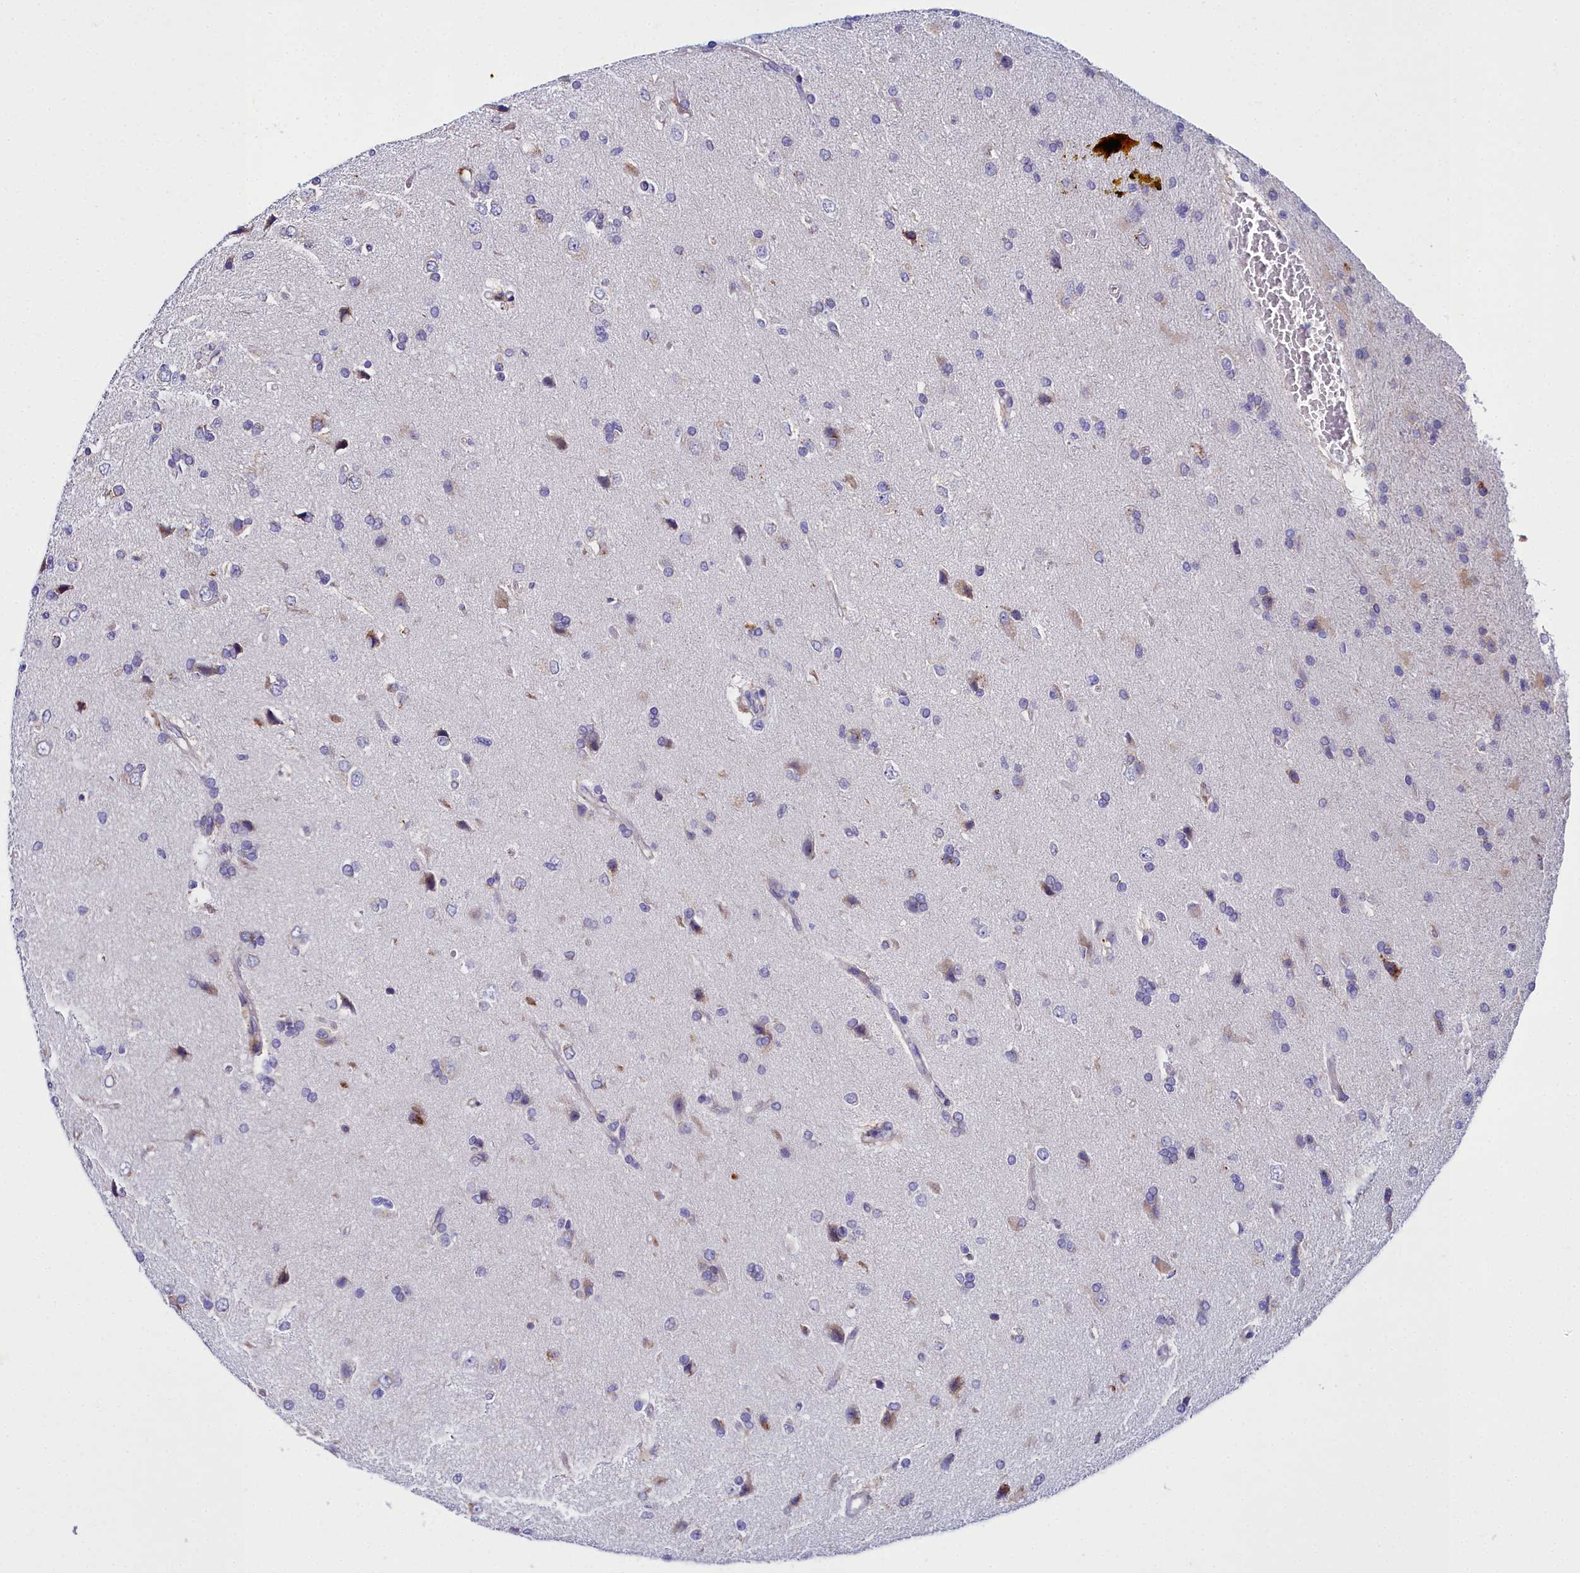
{"staining": {"intensity": "negative", "quantity": "none", "location": "none"}, "tissue": "glioma", "cell_type": "Tumor cells", "image_type": "cancer", "snomed": [{"axis": "morphology", "description": "Glioma, malignant, High grade"}, {"axis": "topography", "description": "Brain"}], "caption": "DAB immunohistochemical staining of high-grade glioma (malignant) displays no significant staining in tumor cells.", "gene": "ELAPOR2", "patient": {"sex": "male", "age": 56}}